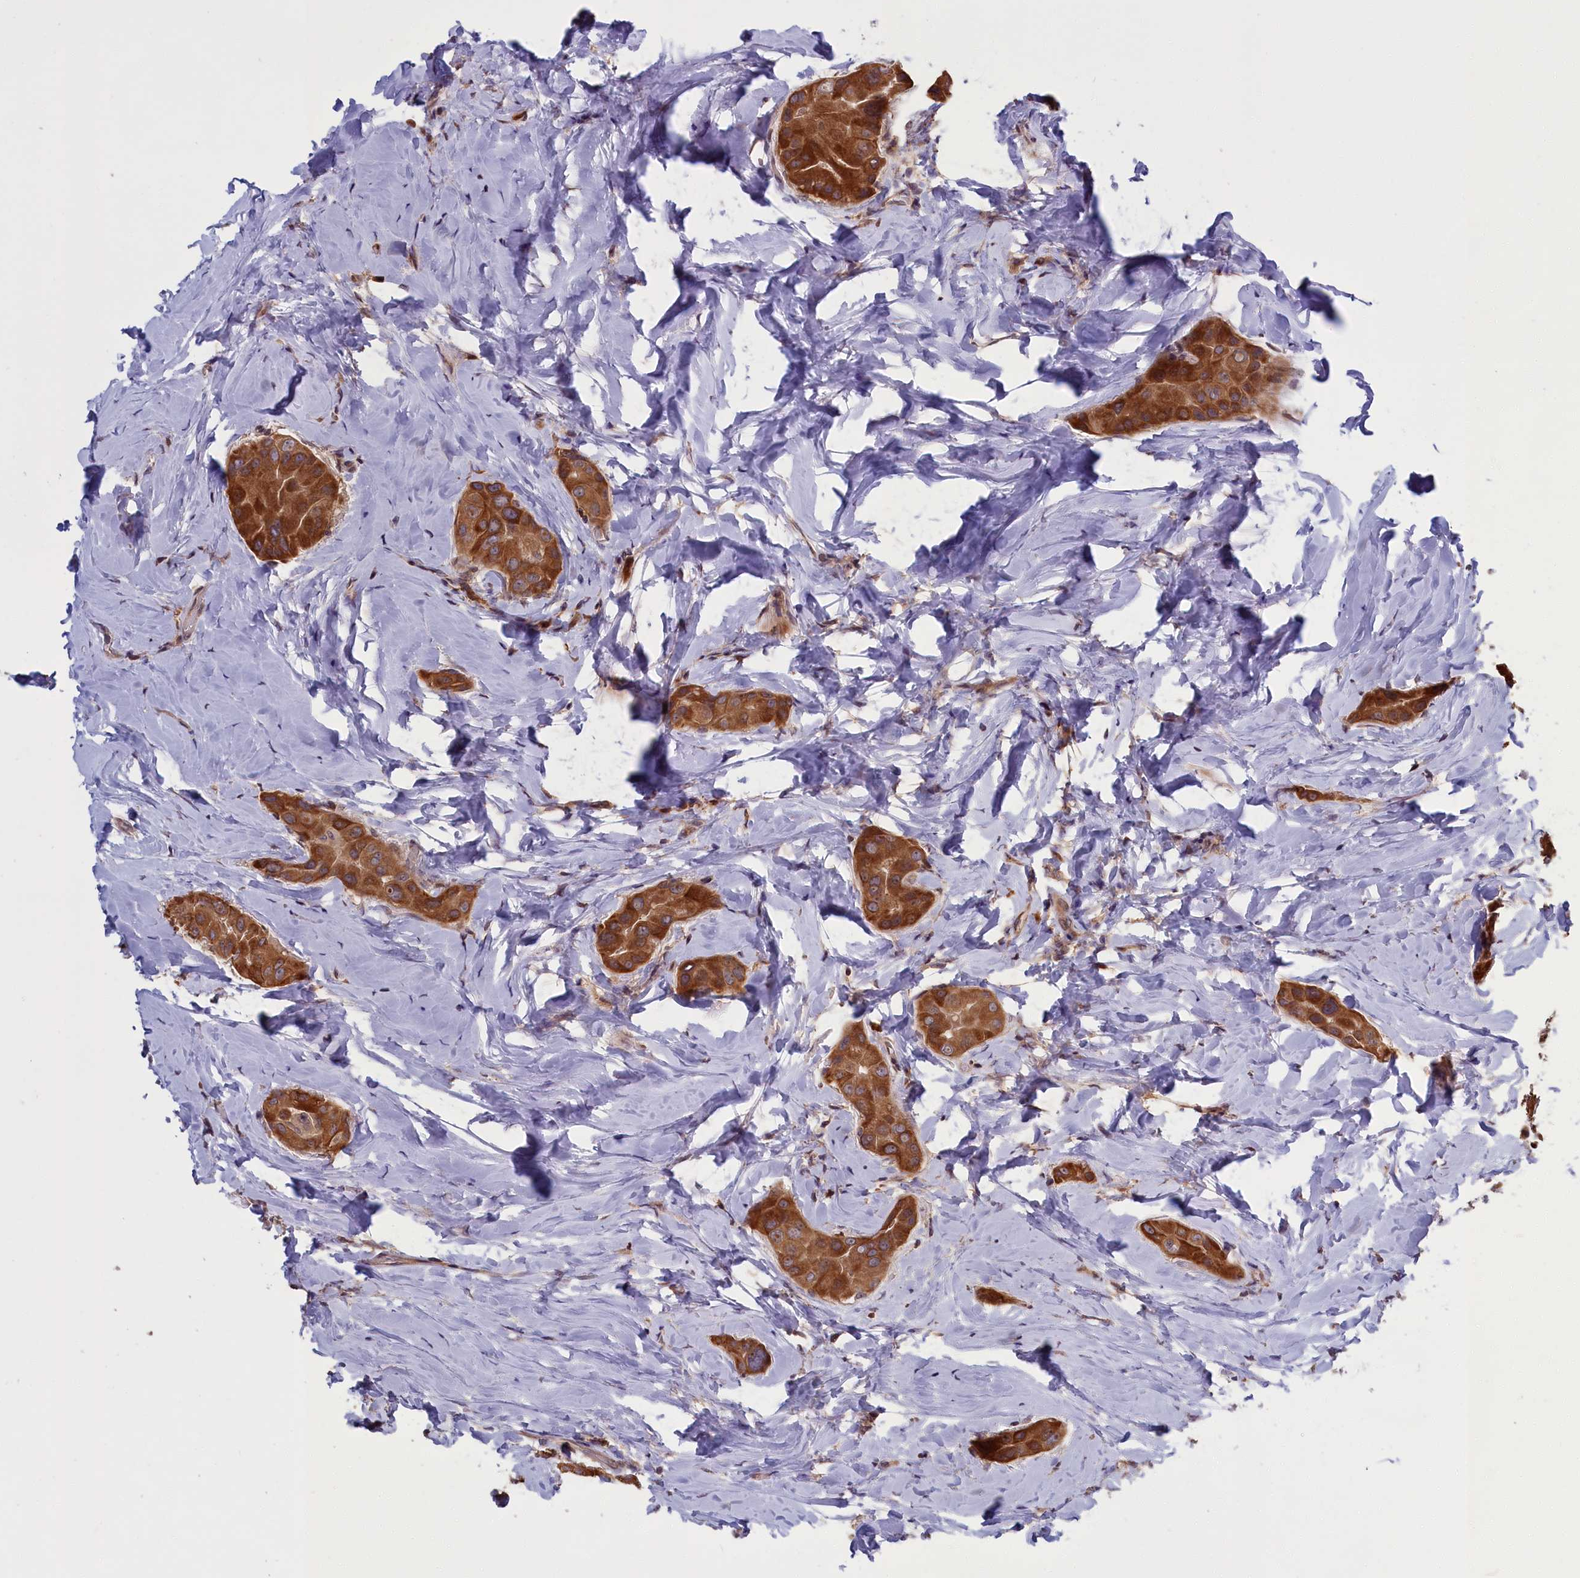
{"staining": {"intensity": "strong", "quantity": ">75%", "location": "cytoplasmic/membranous"}, "tissue": "thyroid cancer", "cell_type": "Tumor cells", "image_type": "cancer", "snomed": [{"axis": "morphology", "description": "Papillary adenocarcinoma, NOS"}, {"axis": "topography", "description": "Thyroid gland"}], "caption": "A micrograph of human thyroid cancer (papillary adenocarcinoma) stained for a protein shows strong cytoplasmic/membranous brown staining in tumor cells.", "gene": "DENND1B", "patient": {"sex": "male", "age": 33}}